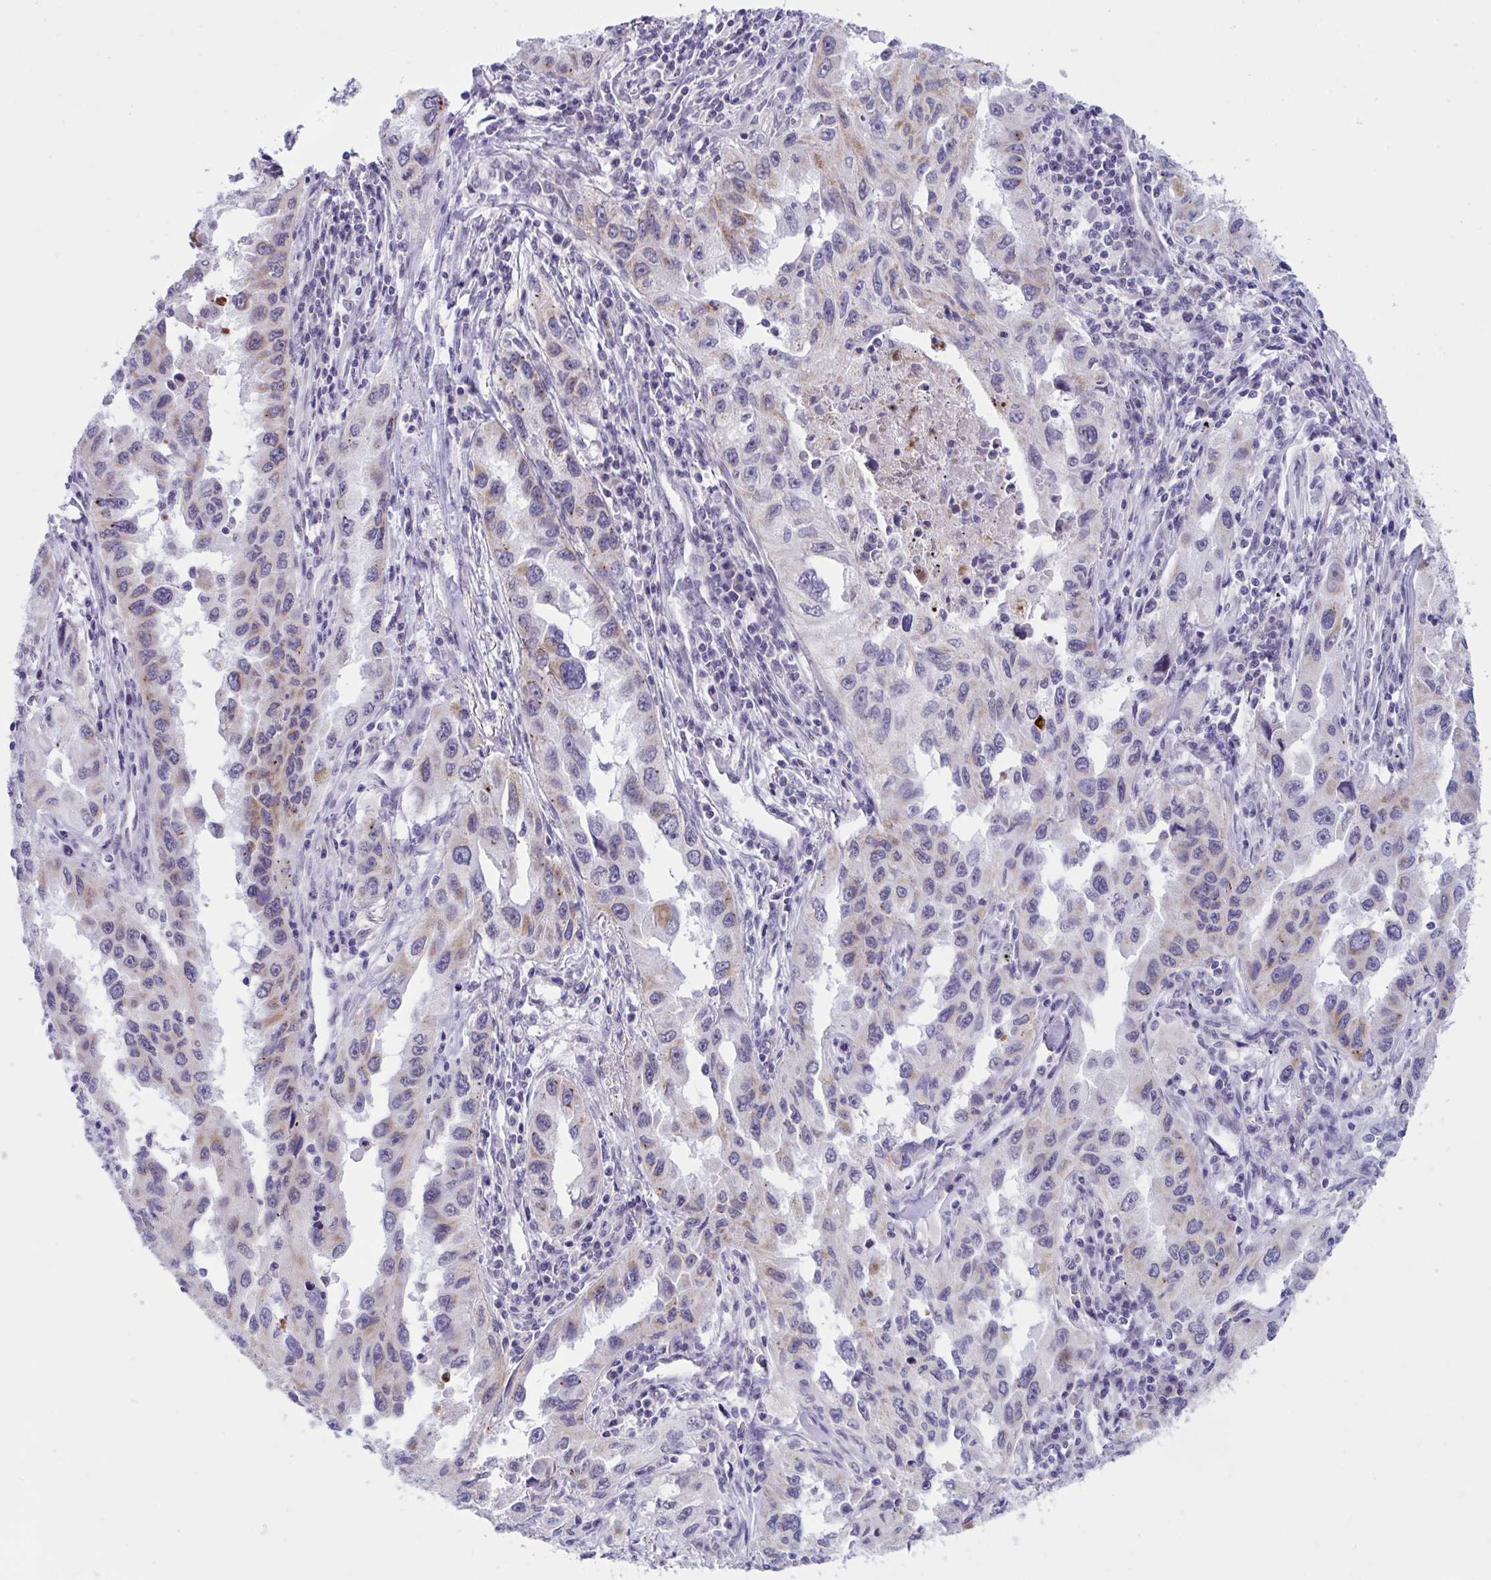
{"staining": {"intensity": "weak", "quantity": "25%-75%", "location": "cytoplasmic/membranous"}, "tissue": "lung cancer", "cell_type": "Tumor cells", "image_type": "cancer", "snomed": [{"axis": "morphology", "description": "Adenocarcinoma, NOS"}, {"axis": "topography", "description": "Lung"}], "caption": "Immunohistochemical staining of adenocarcinoma (lung) reveals low levels of weak cytoplasmic/membranous staining in approximately 25%-75% of tumor cells.", "gene": "DOCK11", "patient": {"sex": "female", "age": 73}}